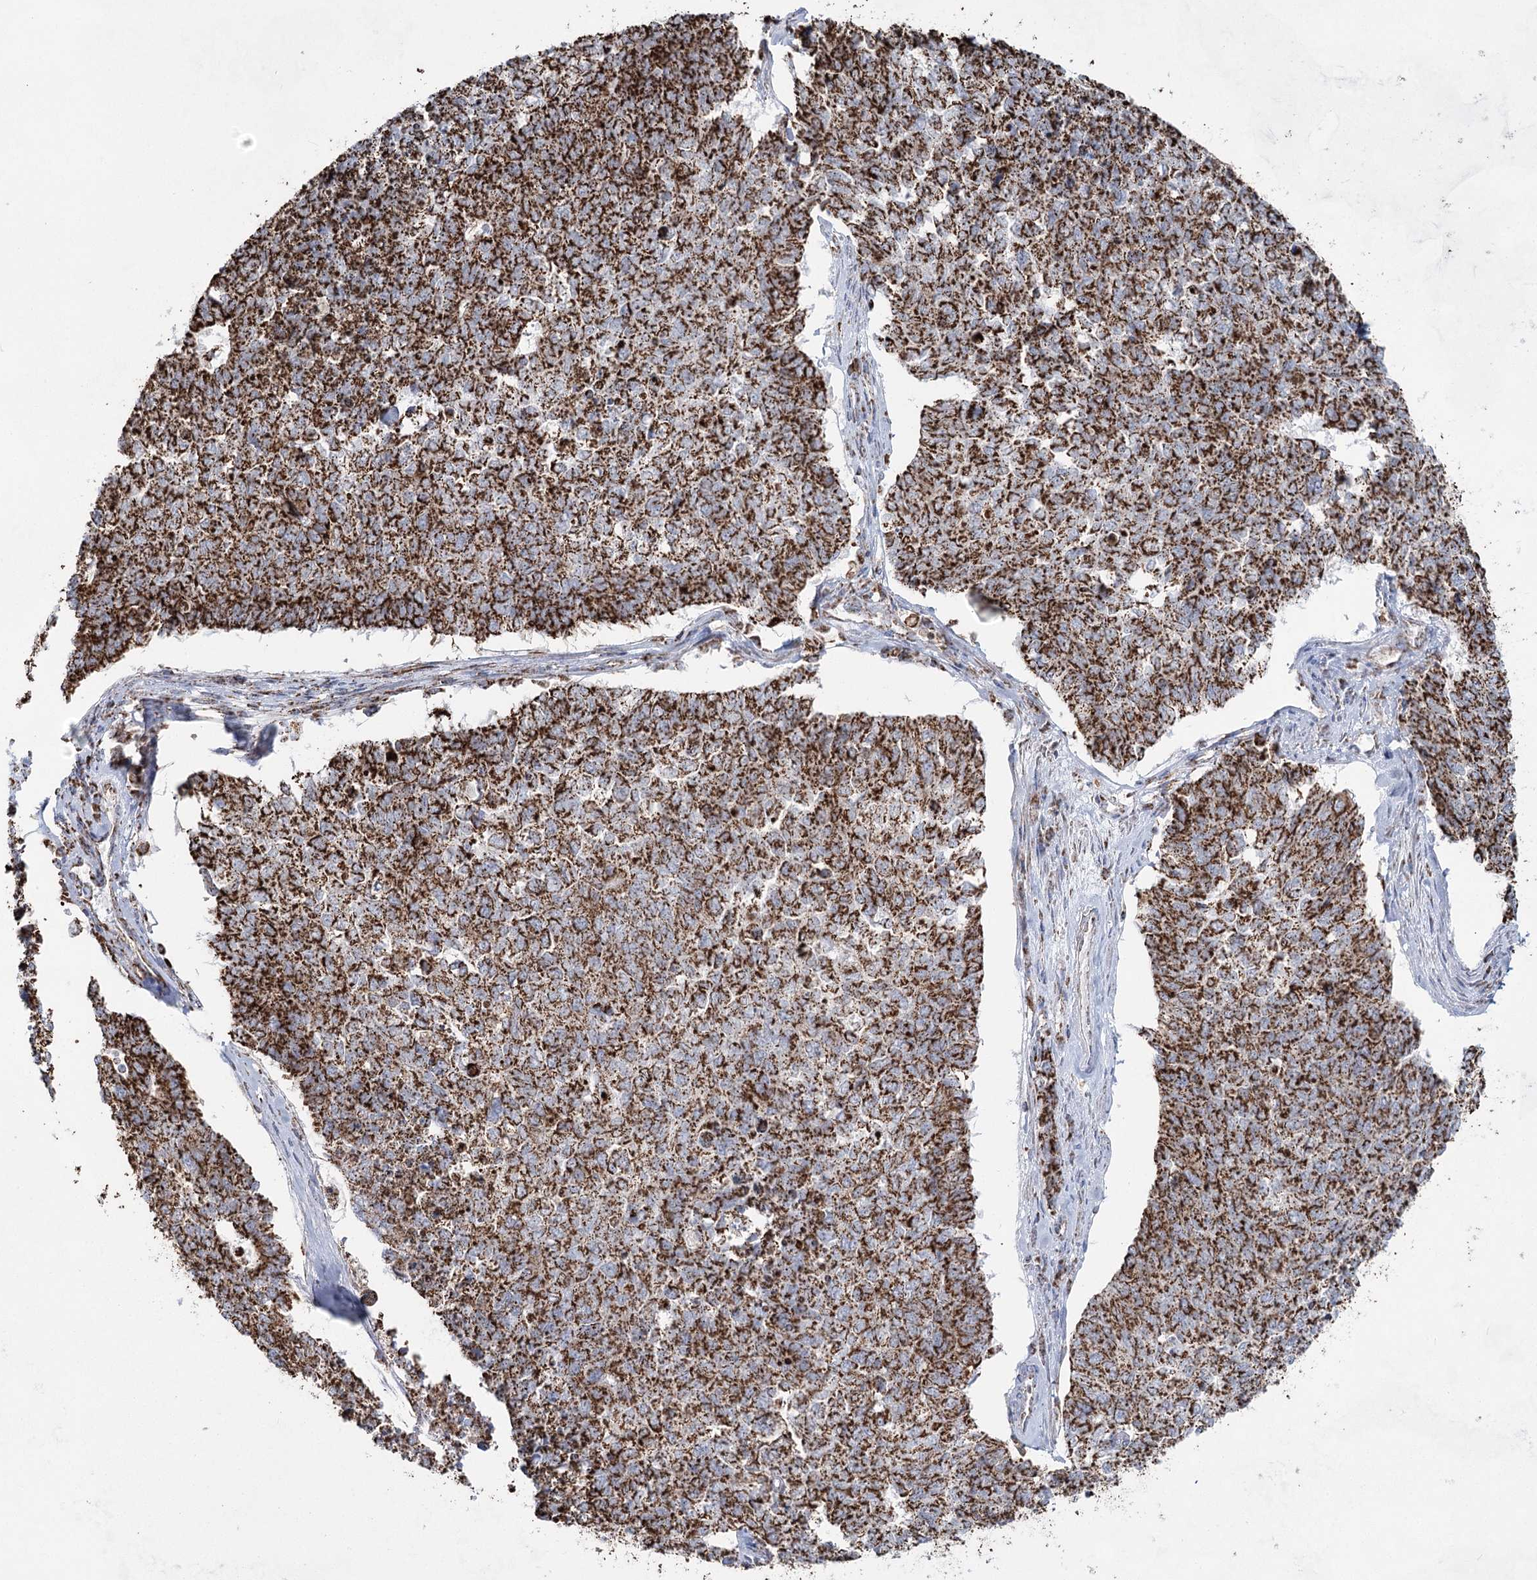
{"staining": {"intensity": "strong", "quantity": ">75%", "location": "cytoplasmic/membranous"}, "tissue": "cervical cancer", "cell_type": "Tumor cells", "image_type": "cancer", "snomed": [{"axis": "morphology", "description": "Squamous cell carcinoma, NOS"}, {"axis": "topography", "description": "Cervix"}], "caption": "Cervical cancer (squamous cell carcinoma) stained for a protein (brown) demonstrates strong cytoplasmic/membranous positive staining in approximately >75% of tumor cells.", "gene": "CWF19L1", "patient": {"sex": "female", "age": 63}}